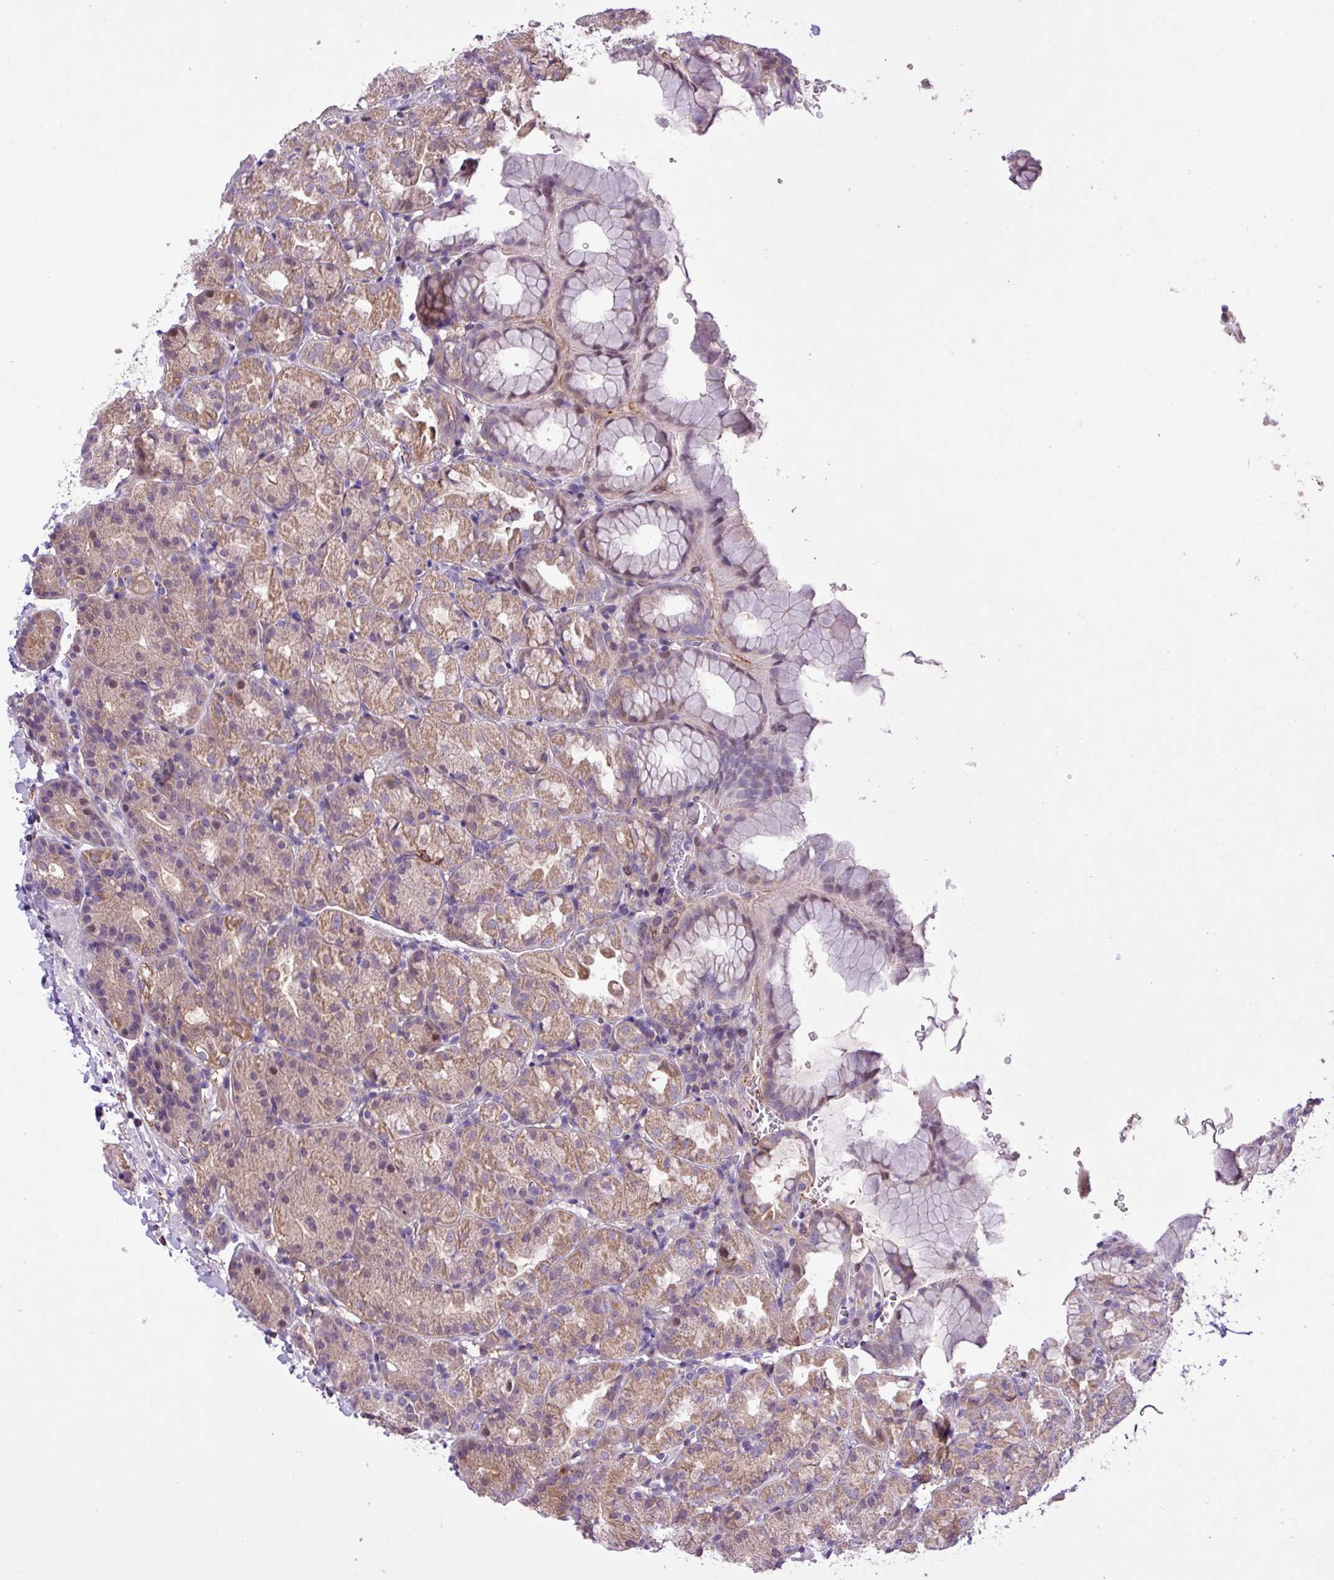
{"staining": {"intensity": "moderate", "quantity": "25%-75%", "location": "cytoplasmic/membranous"}, "tissue": "stomach", "cell_type": "Glandular cells", "image_type": "normal", "snomed": [{"axis": "morphology", "description": "Normal tissue, NOS"}, {"axis": "topography", "description": "Stomach, upper"}], "caption": "Stomach stained with a brown dye reveals moderate cytoplasmic/membranous positive expression in about 25%-75% of glandular cells.", "gene": "RPP25L", "patient": {"sex": "female", "age": 81}}